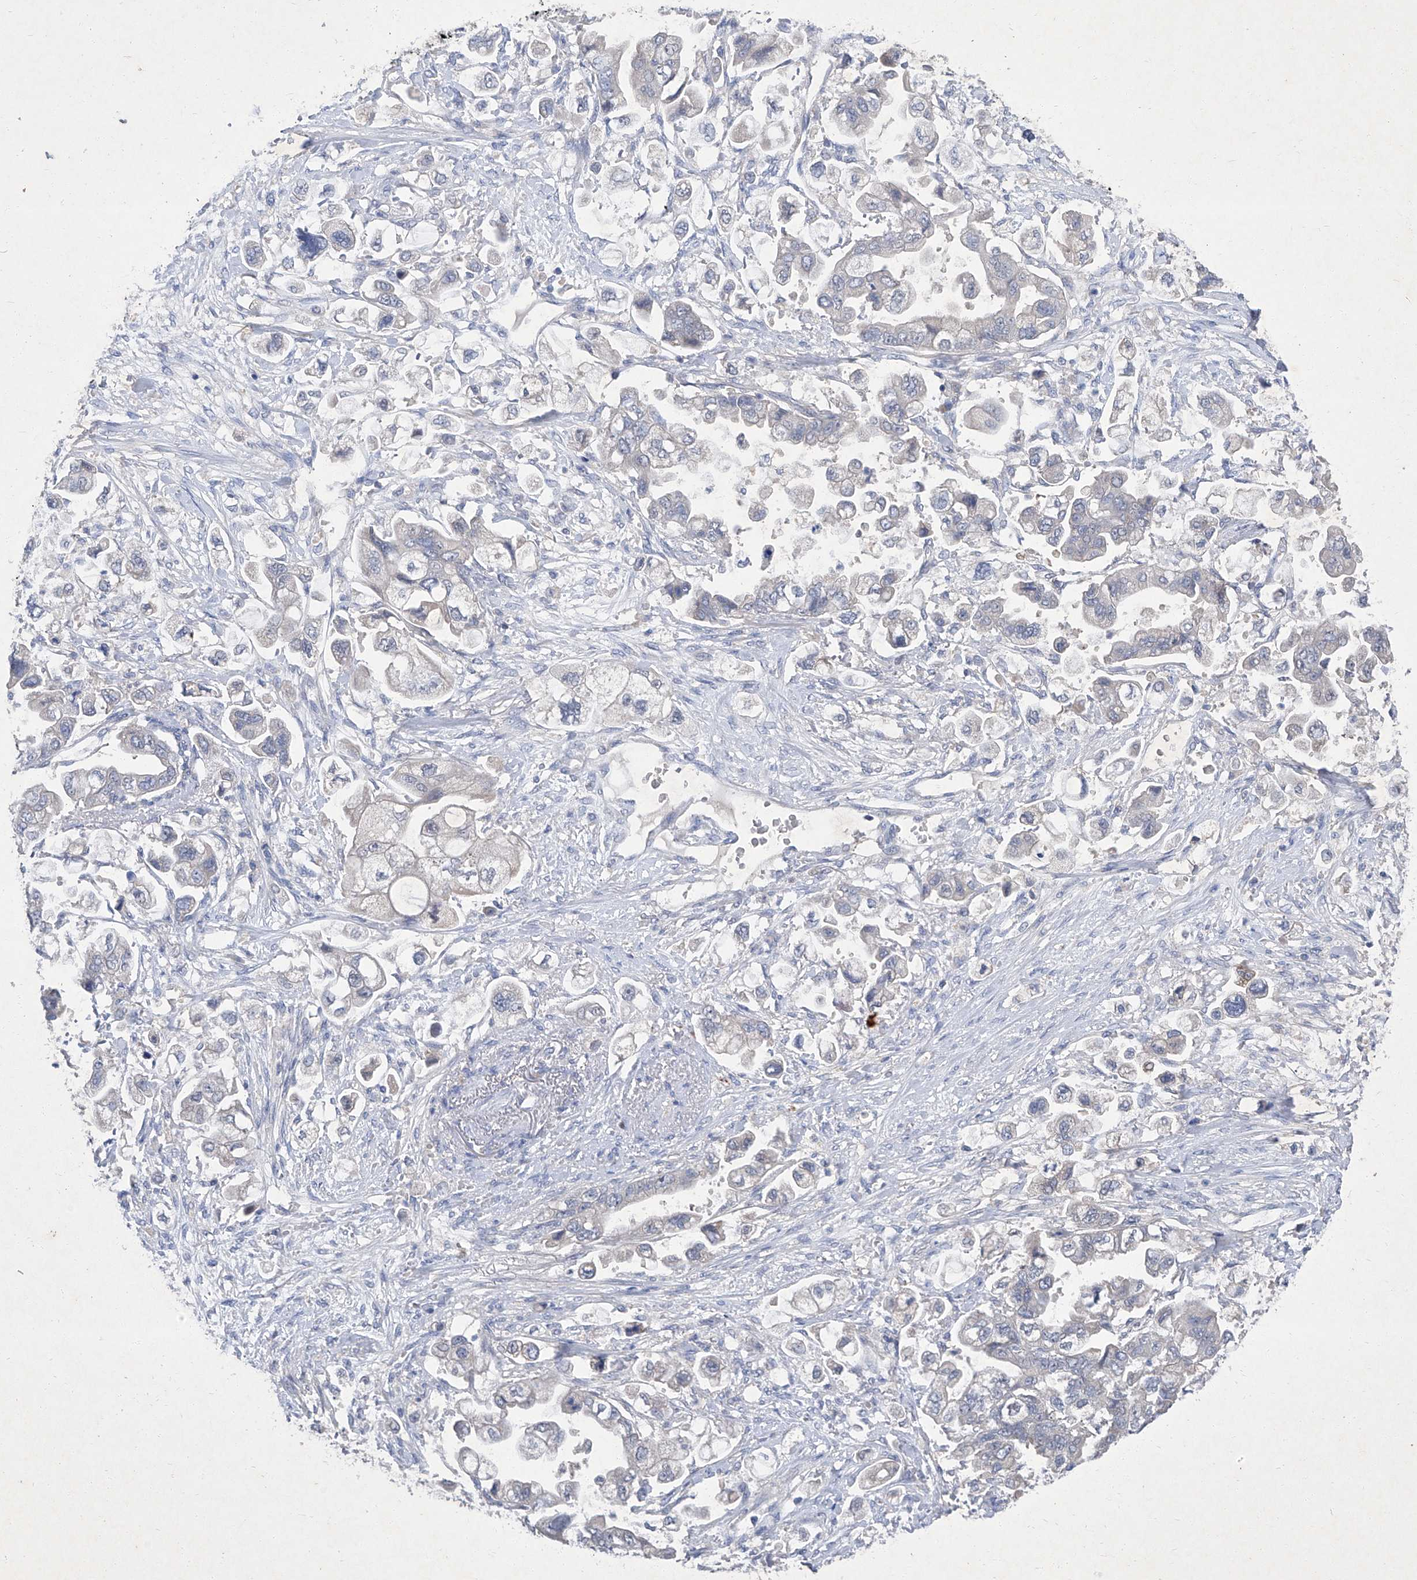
{"staining": {"intensity": "negative", "quantity": "none", "location": "none"}, "tissue": "stomach cancer", "cell_type": "Tumor cells", "image_type": "cancer", "snomed": [{"axis": "morphology", "description": "Adenocarcinoma, NOS"}, {"axis": "topography", "description": "Stomach"}], "caption": "Photomicrograph shows no significant protein expression in tumor cells of stomach cancer (adenocarcinoma).", "gene": "SBK2", "patient": {"sex": "male", "age": 62}}